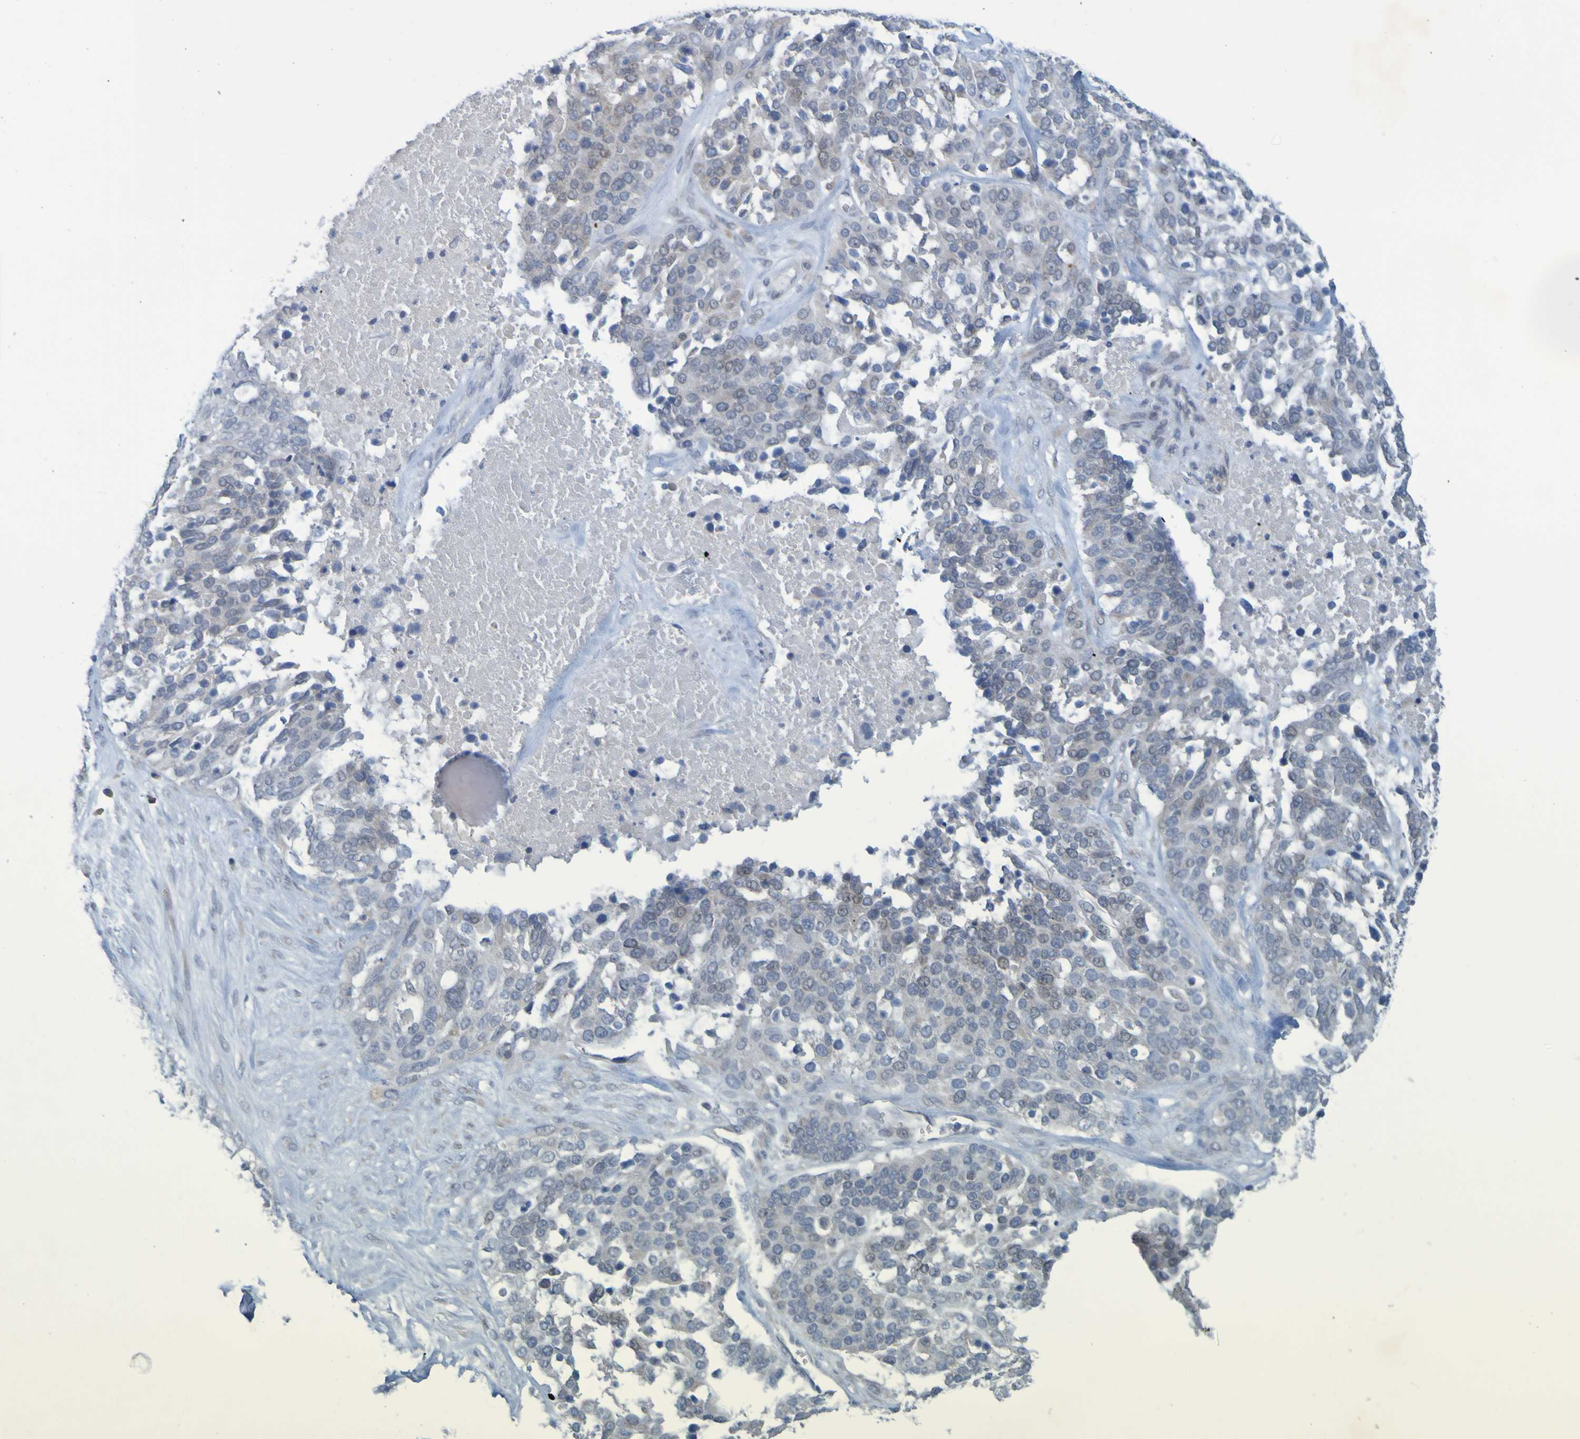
{"staining": {"intensity": "weak", "quantity": "<25%", "location": "cytoplasmic/membranous"}, "tissue": "ovarian cancer", "cell_type": "Tumor cells", "image_type": "cancer", "snomed": [{"axis": "morphology", "description": "Cystadenocarcinoma, serous, NOS"}, {"axis": "topography", "description": "Ovary"}], "caption": "This histopathology image is of ovarian cancer (serous cystadenocarcinoma) stained with immunohistochemistry (IHC) to label a protein in brown with the nuclei are counter-stained blue. There is no positivity in tumor cells.", "gene": "LILRB5", "patient": {"sex": "female", "age": 44}}